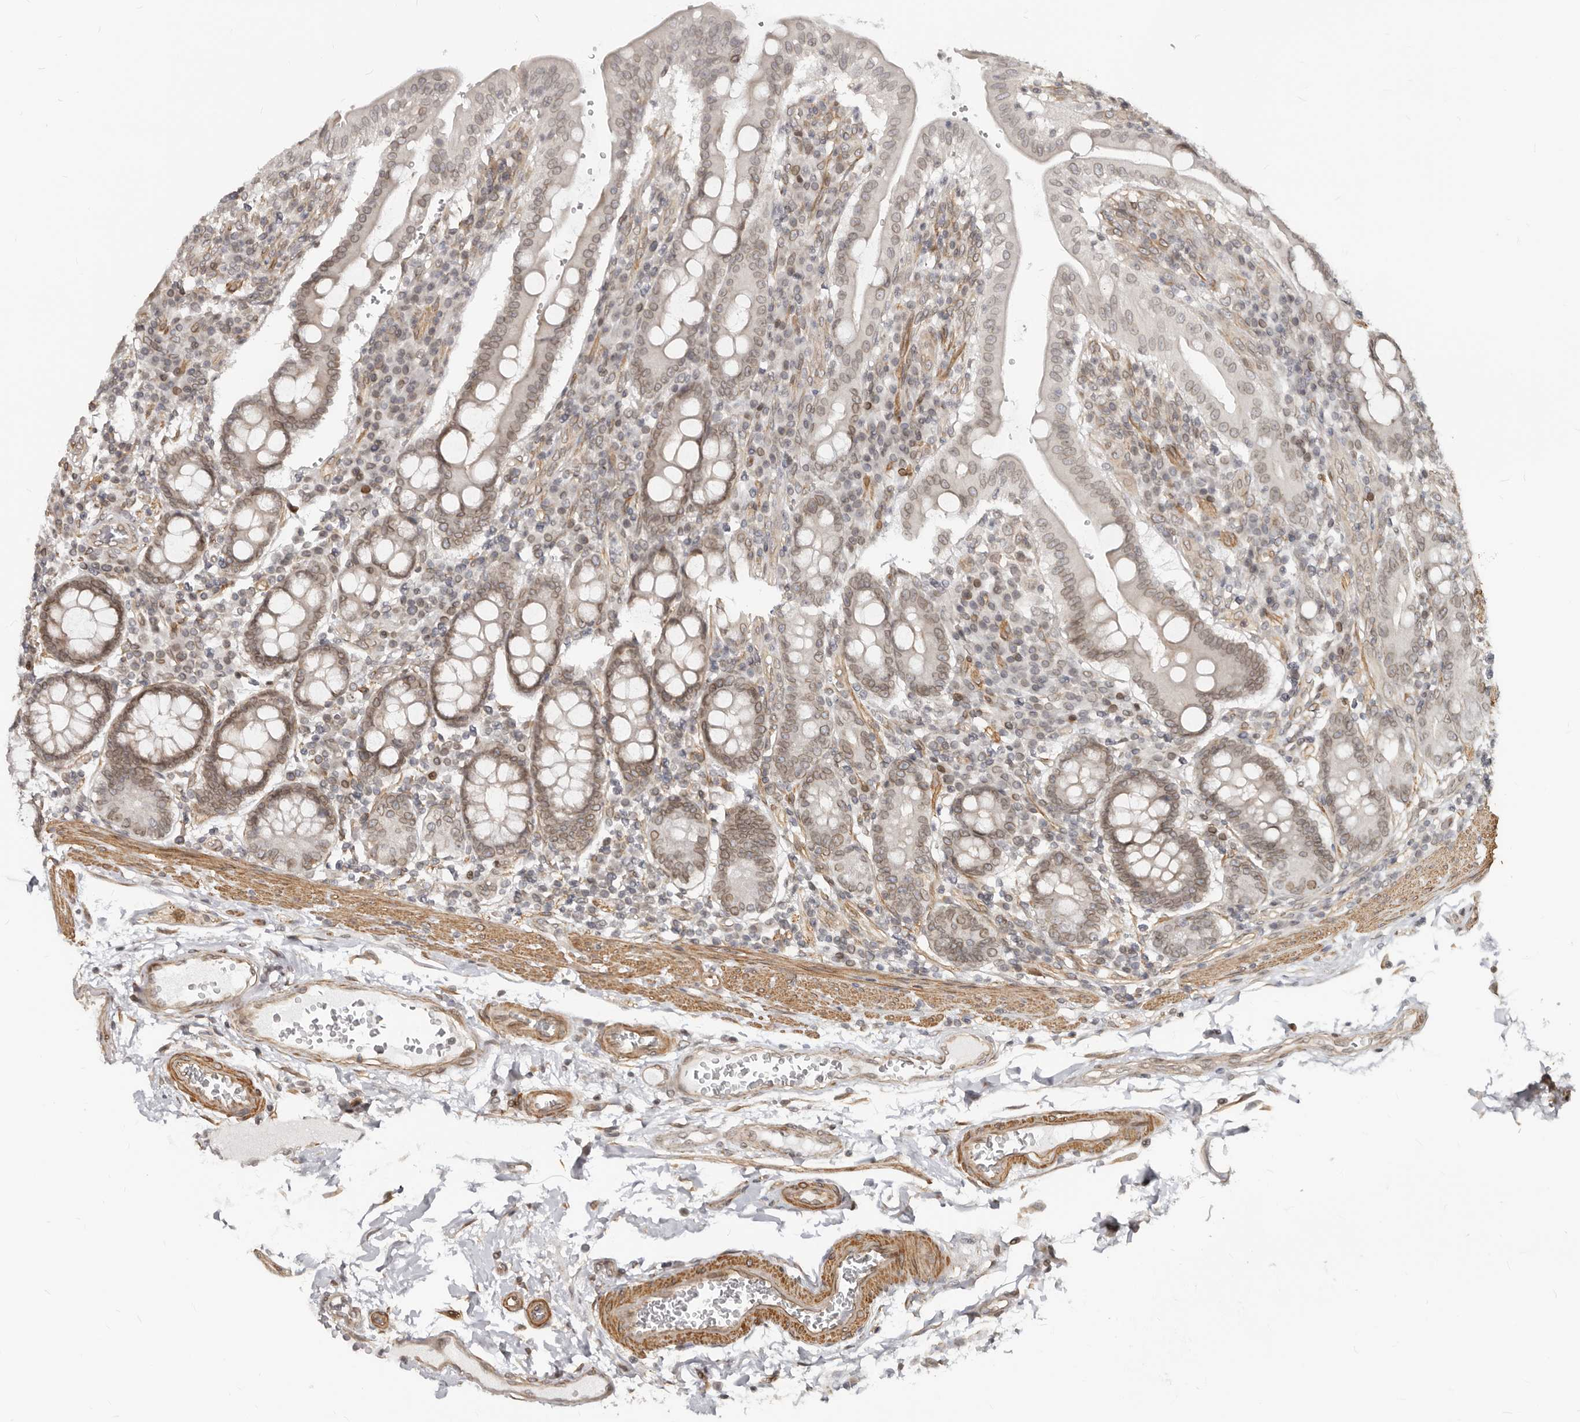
{"staining": {"intensity": "moderate", "quantity": ">75%", "location": "cytoplasmic/membranous,nuclear"}, "tissue": "duodenum", "cell_type": "Glandular cells", "image_type": "normal", "snomed": [{"axis": "morphology", "description": "Normal tissue, NOS"}, {"axis": "morphology", "description": "Adenocarcinoma, NOS"}, {"axis": "topography", "description": "Pancreas"}, {"axis": "topography", "description": "Duodenum"}], "caption": "Duodenum stained for a protein (brown) shows moderate cytoplasmic/membranous,nuclear positive positivity in approximately >75% of glandular cells.", "gene": "NUP153", "patient": {"sex": "male", "age": 50}}